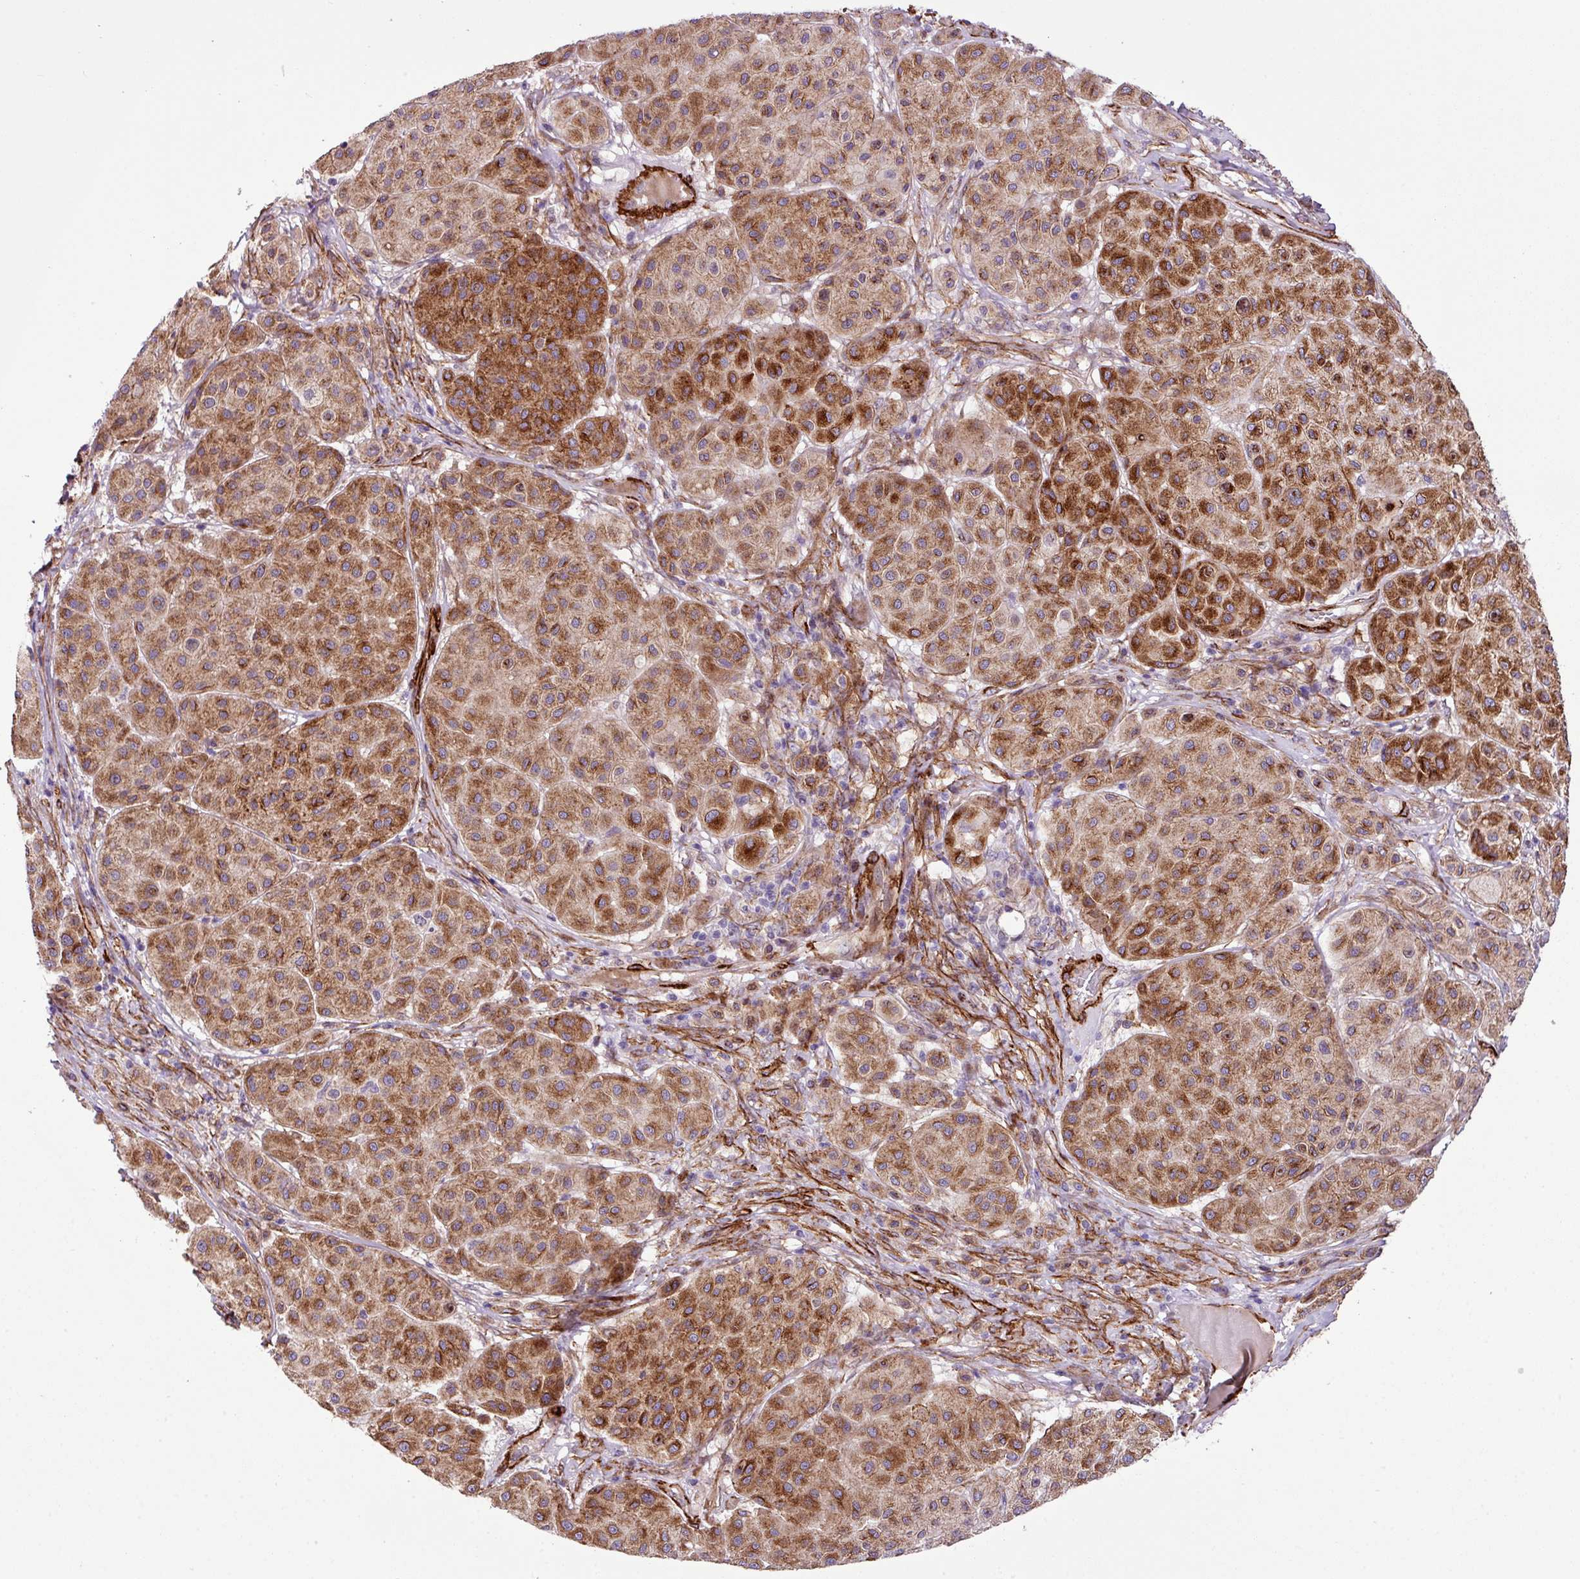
{"staining": {"intensity": "strong", "quantity": ">75%", "location": "cytoplasmic/membranous"}, "tissue": "melanoma", "cell_type": "Tumor cells", "image_type": "cancer", "snomed": [{"axis": "morphology", "description": "Malignant melanoma, Metastatic site"}, {"axis": "topography", "description": "Smooth muscle"}], "caption": "Malignant melanoma (metastatic site) stained with DAB (3,3'-diaminobenzidine) IHC reveals high levels of strong cytoplasmic/membranous positivity in about >75% of tumor cells. The staining was performed using DAB (3,3'-diaminobenzidine) to visualize the protein expression in brown, while the nuclei were stained in blue with hematoxylin (Magnification: 20x).", "gene": "FAM47E", "patient": {"sex": "male", "age": 41}}